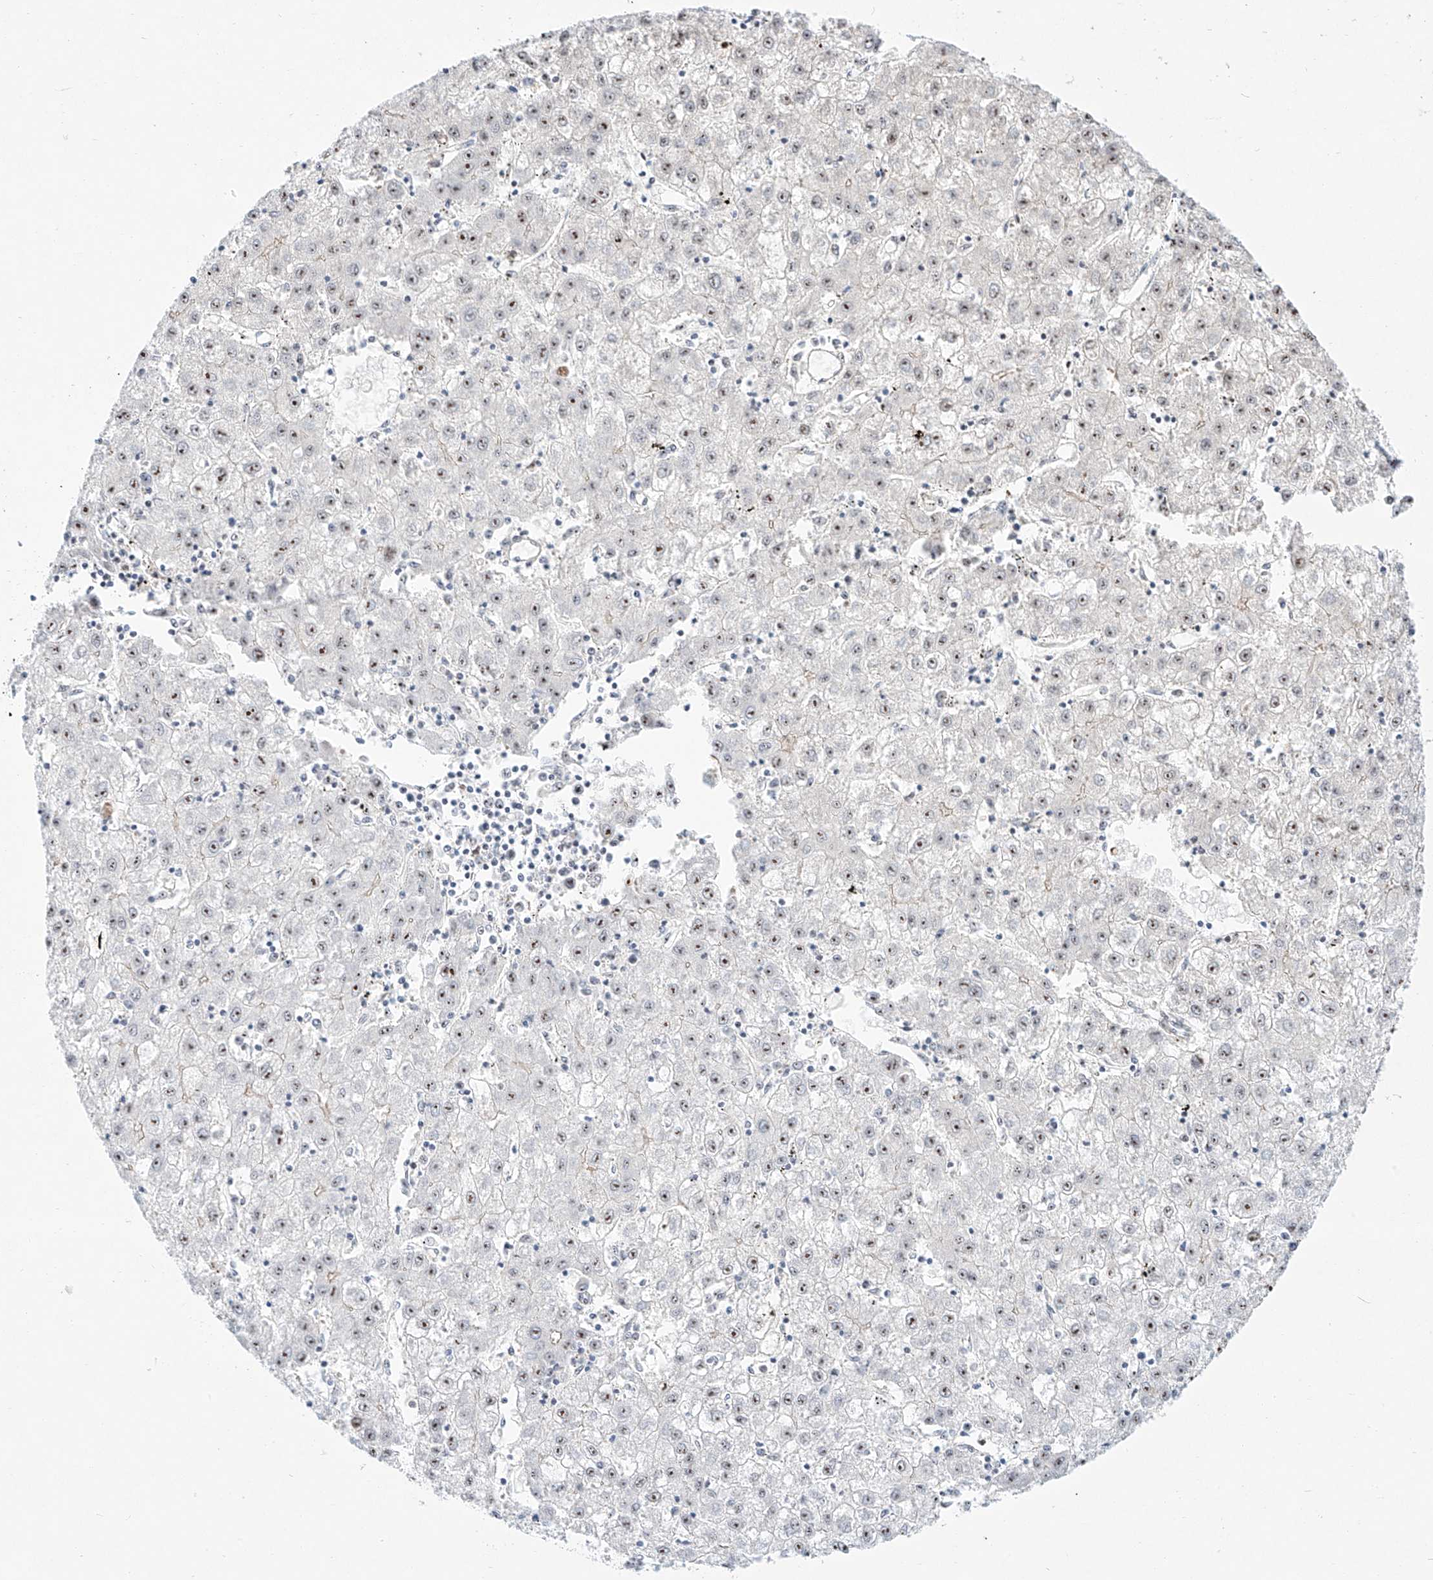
{"staining": {"intensity": "moderate", "quantity": "<25%", "location": "nuclear"}, "tissue": "liver cancer", "cell_type": "Tumor cells", "image_type": "cancer", "snomed": [{"axis": "morphology", "description": "Carcinoma, Hepatocellular, NOS"}, {"axis": "topography", "description": "Liver"}], "caption": "Moderate nuclear protein expression is present in approximately <25% of tumor cells in liver cancer.", "gene": "SNU13", "patient": {"sex": "male", "age": 72}}